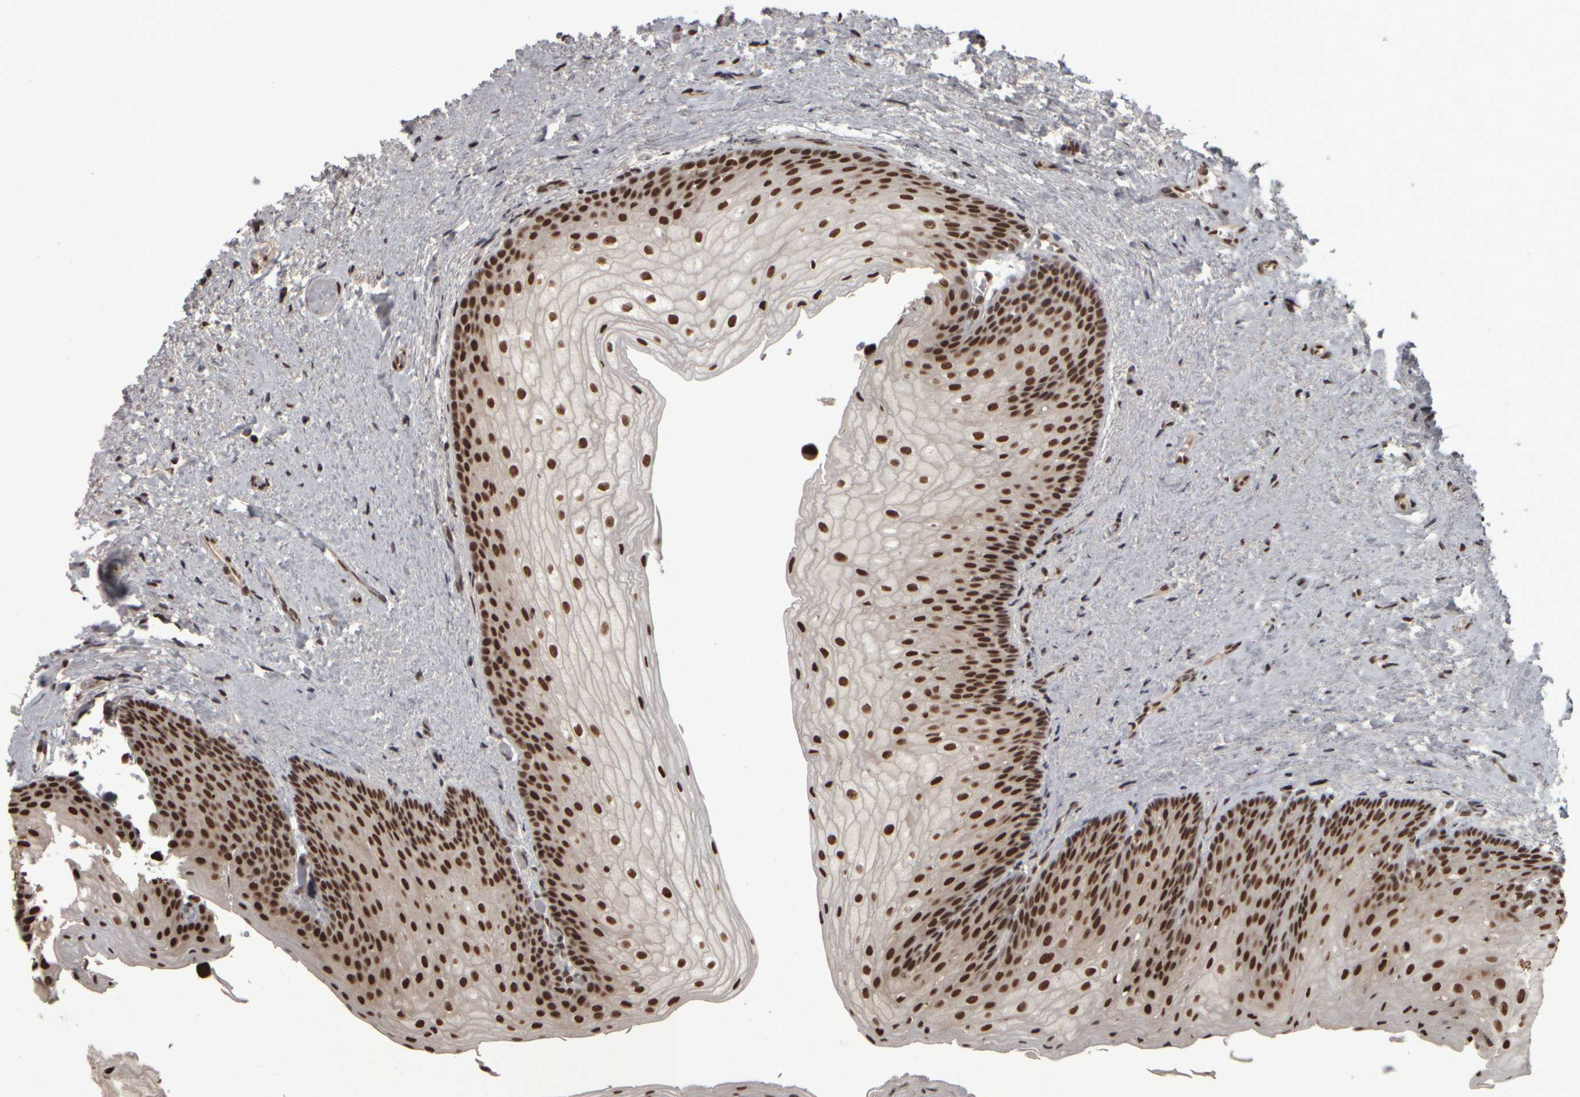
{"staining": {"intensity": "strong", "quantity": ">75%", "location": "nuclear"}, "tissue": "urinary bladder", "cell_type": "Urothelial cells", "image_type": "normal", "snomed": [{"axis": "morphology", "description": "Normal tissue, NOS"}, {"axis": "topography", "description": "Urinary bladder"}], "caption": "Protein expression analysis of normal human urinary bladder reveals strong nuclear staining in approximately >75% of urothelial cells. The staining was performed using DAB (3,3'-diaminobenzidine), with brown indicating positive protein expression. Nuclei are stained blue with hematoxylin.", "gene": "ZFHX4", "patient": {"sex": "female", "age": 67}}